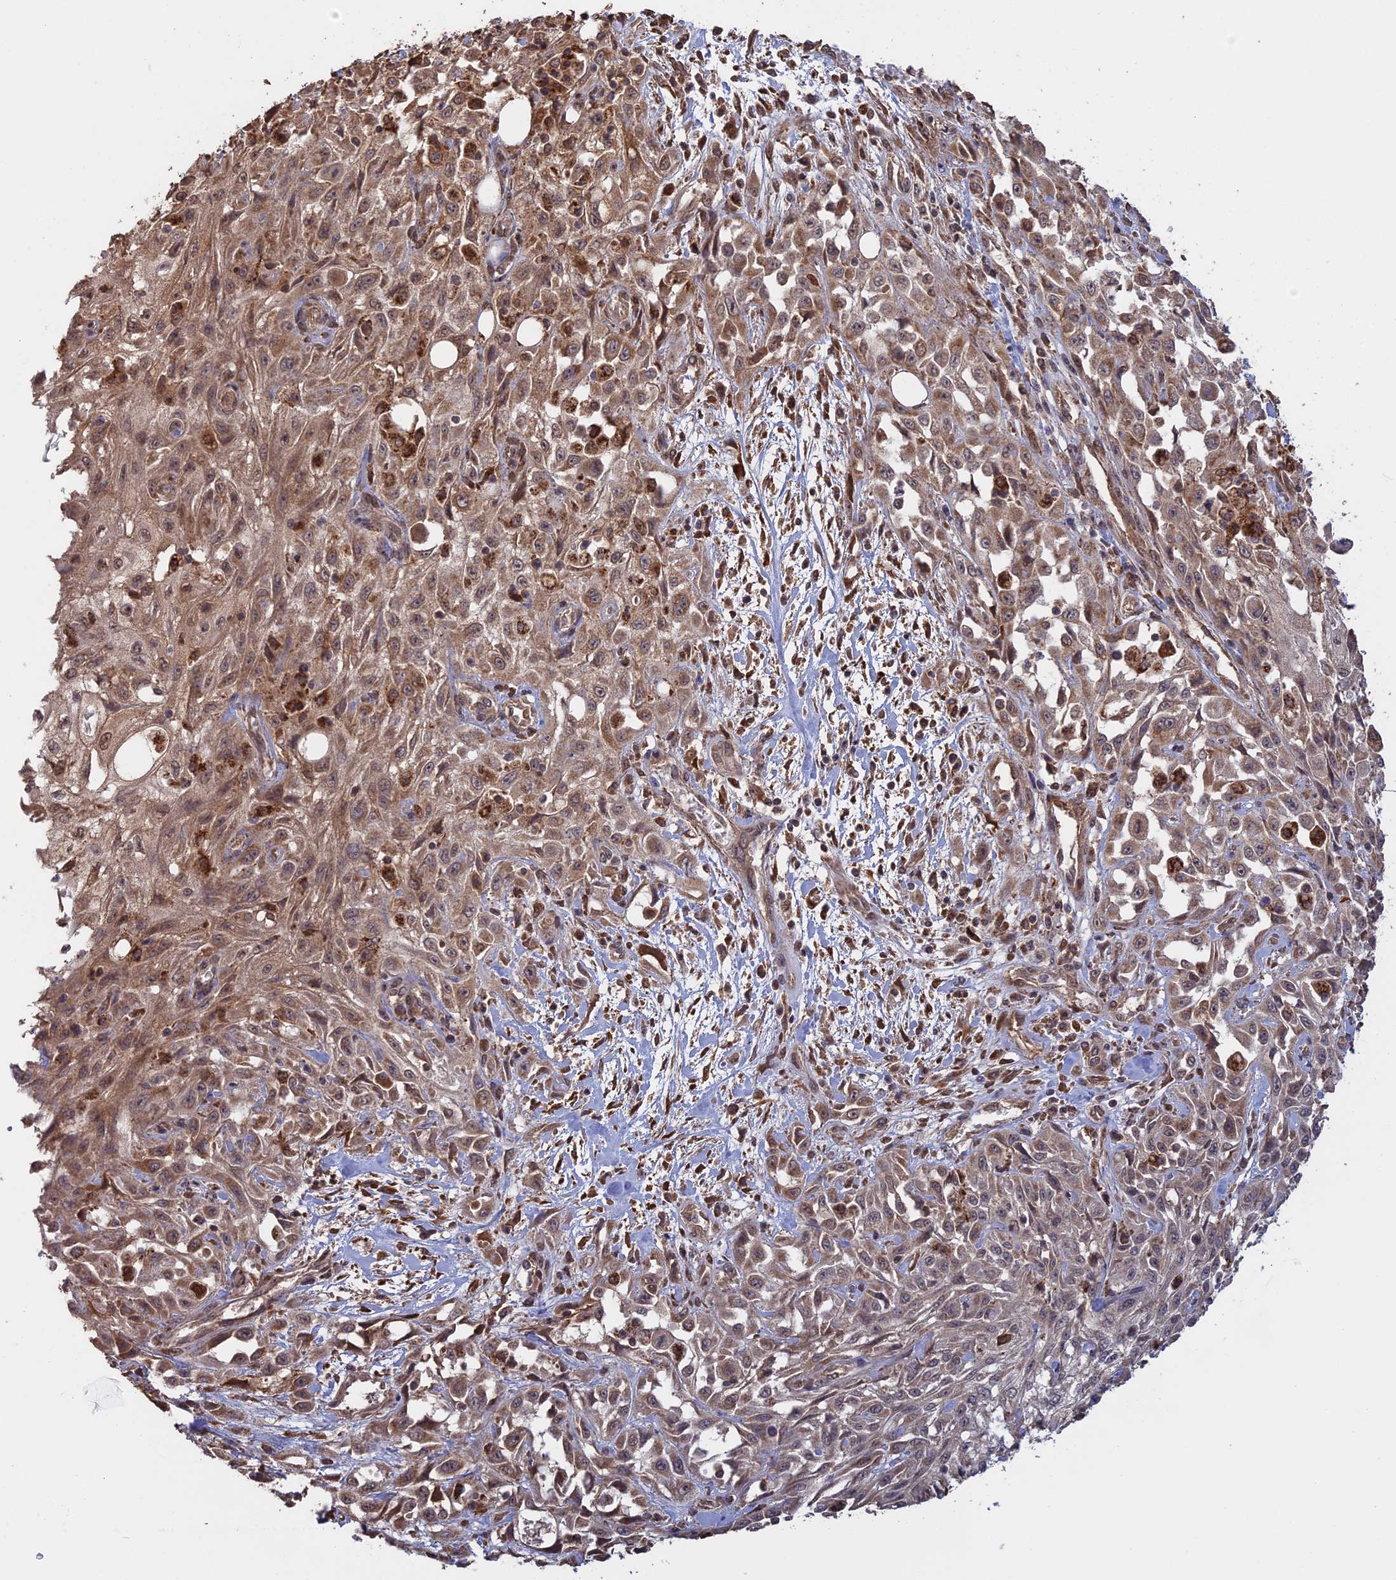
{"staining": {"intensity": "moderate", "quantity": "25%-75%", "location": "cytoplasmic/membranous,nuclear"}, "tissue": "skin cancer", "cell_type": "Tumor cells", "image_type": "cancer", "snomed": [{"axis": "morphology", "description": "Squamous cell carcinoma, NOS"}, {"axis": "morphology", "description": "Squamous cell carcinoma, metastatic, NOS"}, {"axis": "topography", "description": "Skin"}, {"axis": "topography", "description": "Lymph node"}], "caption": "Skin cancer was stained to show a protein in brown. There is medium levels of moderate cytoplasmic/membranous and nuclear staining in about 25%-75% of tumor cells.", "gene": "FAM210B", "patient": {"sex": "male", "age": 75}}